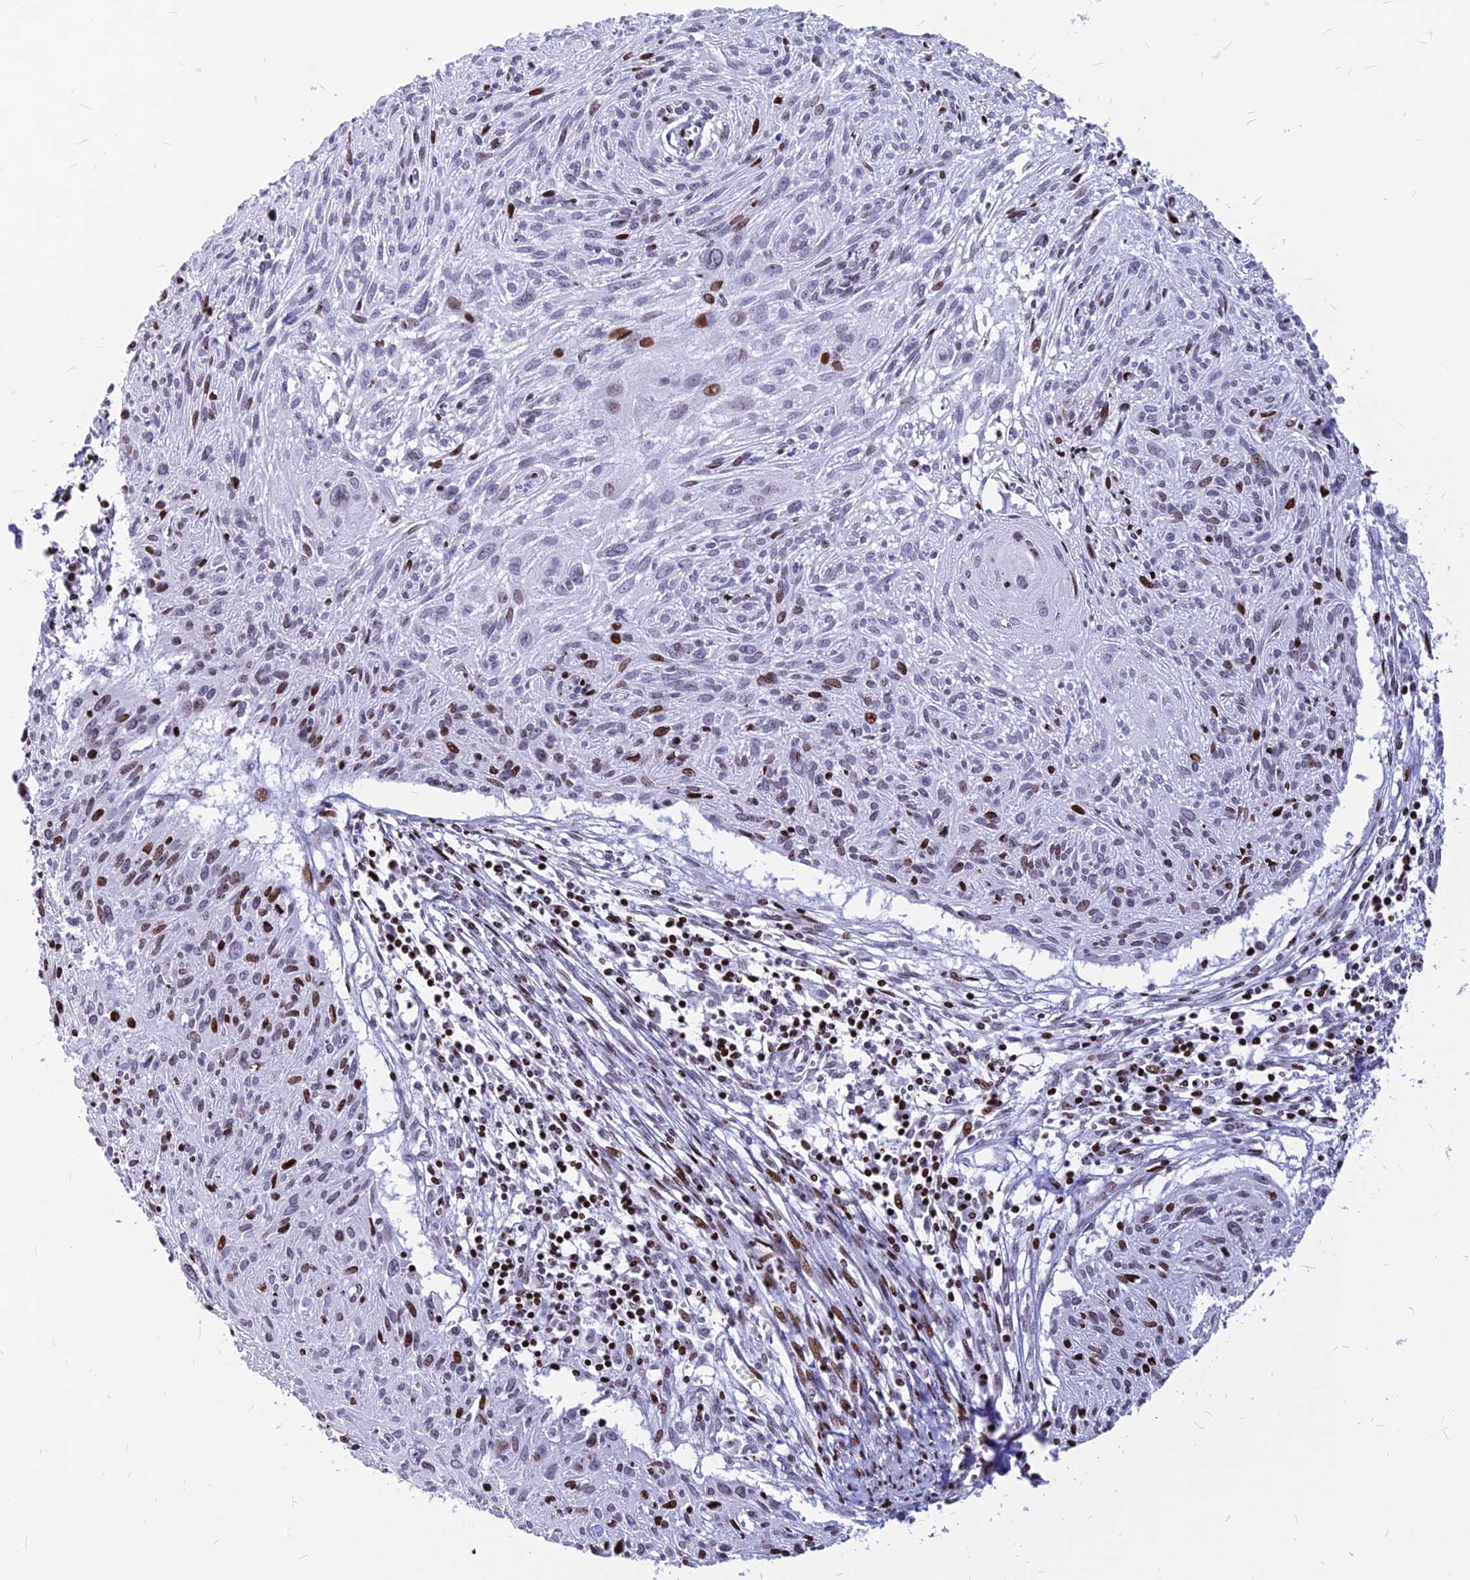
{"staining": {"intensity": "moderate", "quantity": "<25%", "location": "nuclear"}, "tissue": "cervical cancer", "cell_type": "Tumor cells", "image_type": "cancer", "snomed": [{"axis": "morphology", "description": "Squamous cell carcinoma, NOS"}, {"axis": "topography", "description": "Cervix"}], "caption": "Tumor cells display low levels of moderate nuclear expression in about <25% of cells in cervical cancer.", "gene": "PRPS1", "patient": {"sex": "female", "age": 51}}